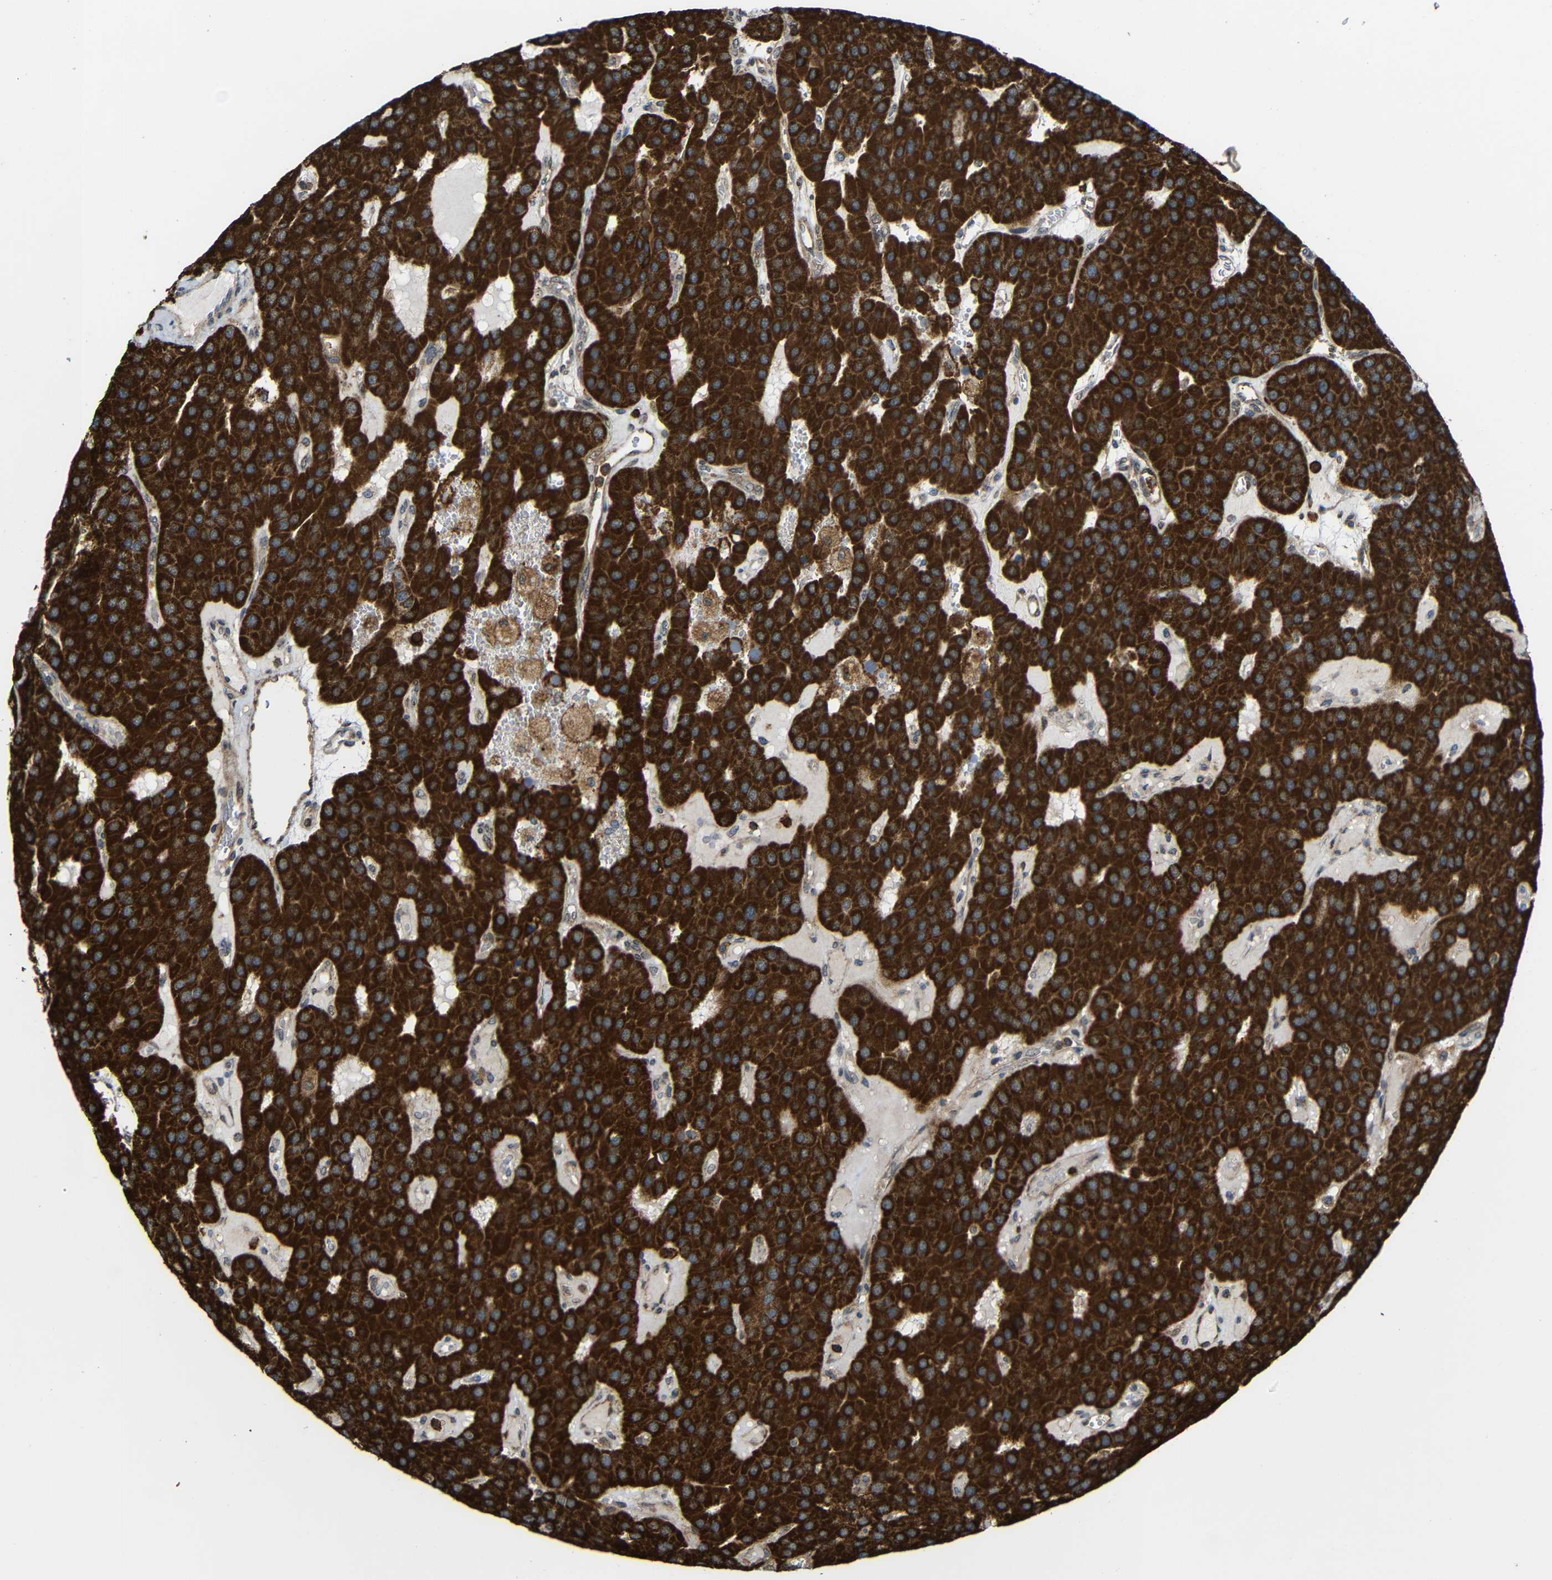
{"staining": {"intensity": "strong", "quantity": ">75%", "location": "cytoplasmic/membranous"}, "tissue": "parathyroid gland", "cell_type": "Glandular cells", "image_type": "normal", "snomed": [{"axis": "morphology", "description": "Normal tissue, NOS"}, {"axis": "morphology", "description": "Adenoma, NOS"}, {"axis": "topography", "description": "Parathyroid gland"}], "caption": "The image displays immunohistochemical staining of normal parathyroid gland. There is strong cytoplasmic/membranous expression is present in approximately >75% of glandular cells.", "gene": "C1GALT1", "patient": {"sex": "female", "age": 86}}